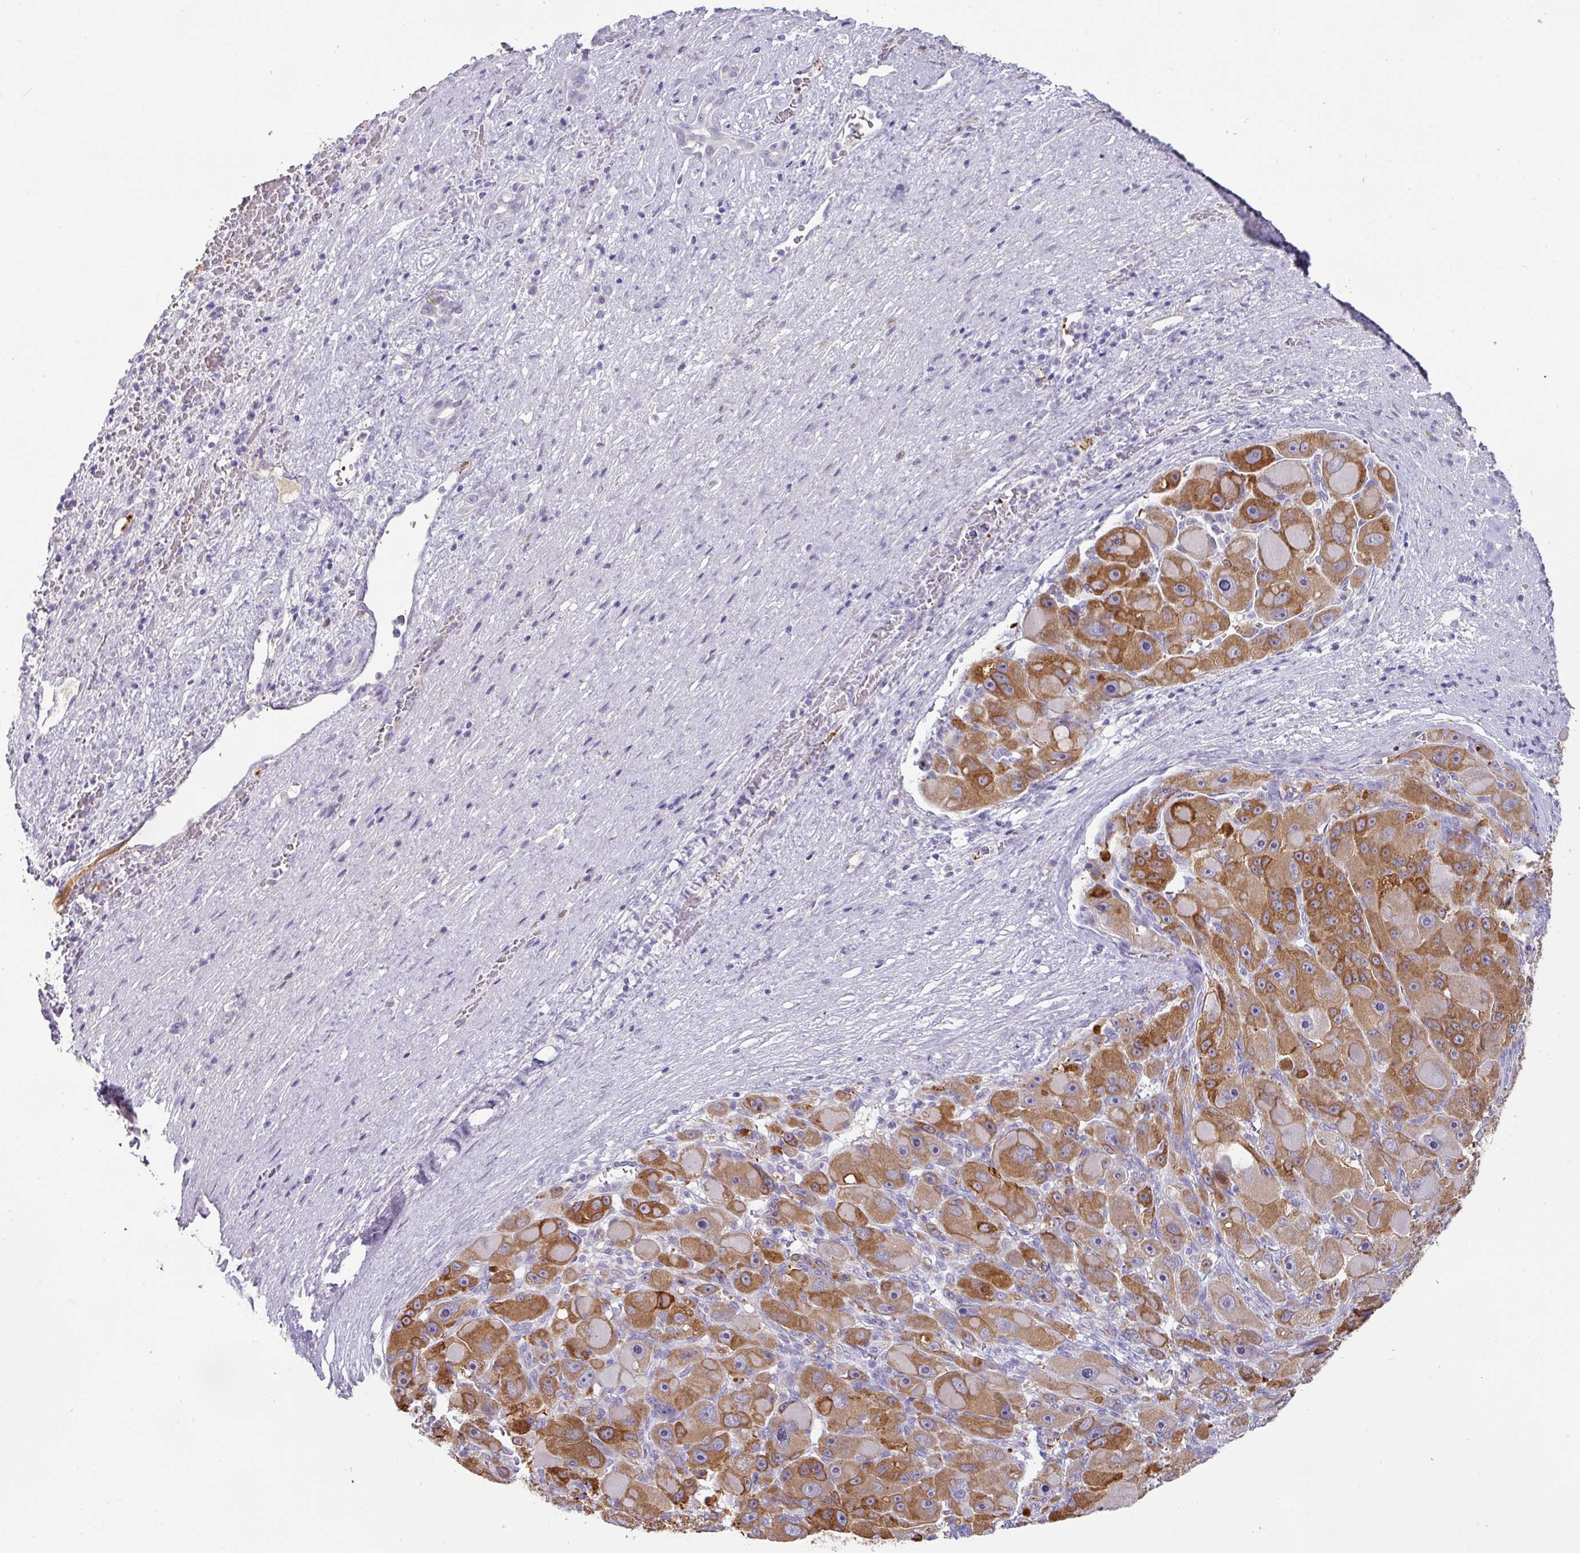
{"staining": {"intensity": "strong", "quantity": ">75%", "location": "cytoplasmic/membranous"}, "tissue": "liver cancer", "cell_type": "Tumor cells", "image_type": "cancer", "snomed": [{"axis": "morphology", "description": "Carcinoma, Hepatocellular, NOS"}, {"axis": "topography", "description": "Liver"}], "caption": "Protein expression analysis of liver cancer (hepatocellular carcinoma) demonstrates strong cytoplasmic/membranous positivity in approximately >75% of tumor cells.", "gene": "FGF17", "patient": {"sex": "male", "age": 76}}